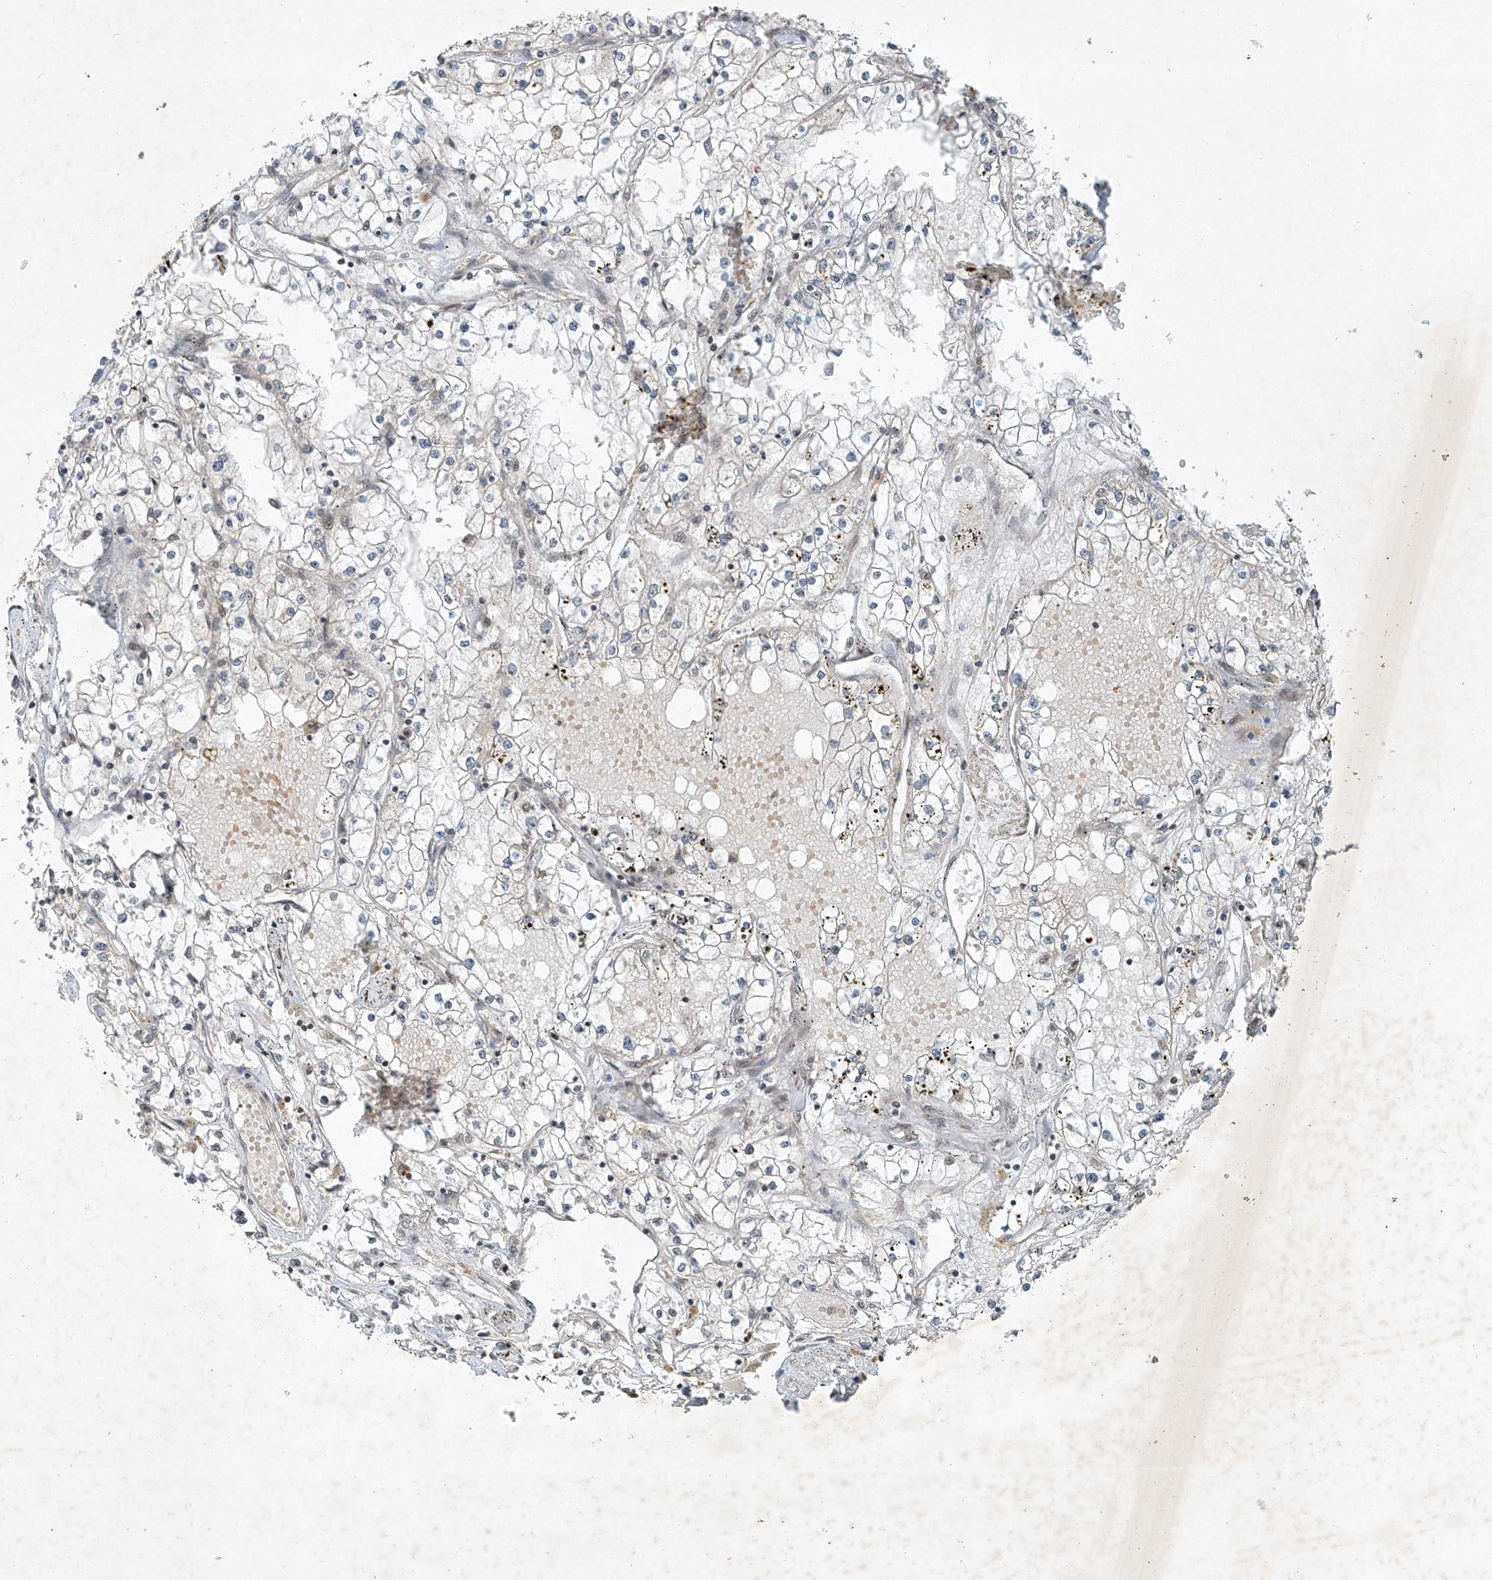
{"staining": {"intensity": "negative", "quantity": "none", "location": "none"}, "tissue": "renal cancer", "cell_type": "Tumor cells", "image_type": "cancer", "snomed": [{"axis": "morphology", "description": "Adenocarcinoma, NOS"}, {"axis": "topography", "description": "Kidney"}], "caption": "Immunohistochemistry histopathology image of neoplastic tissue: human renal cancer stained with DAB shows no significant protein staining in tumor cells.", "gene": "TAF8", "patient": {"sex": "male", "age": 56}}